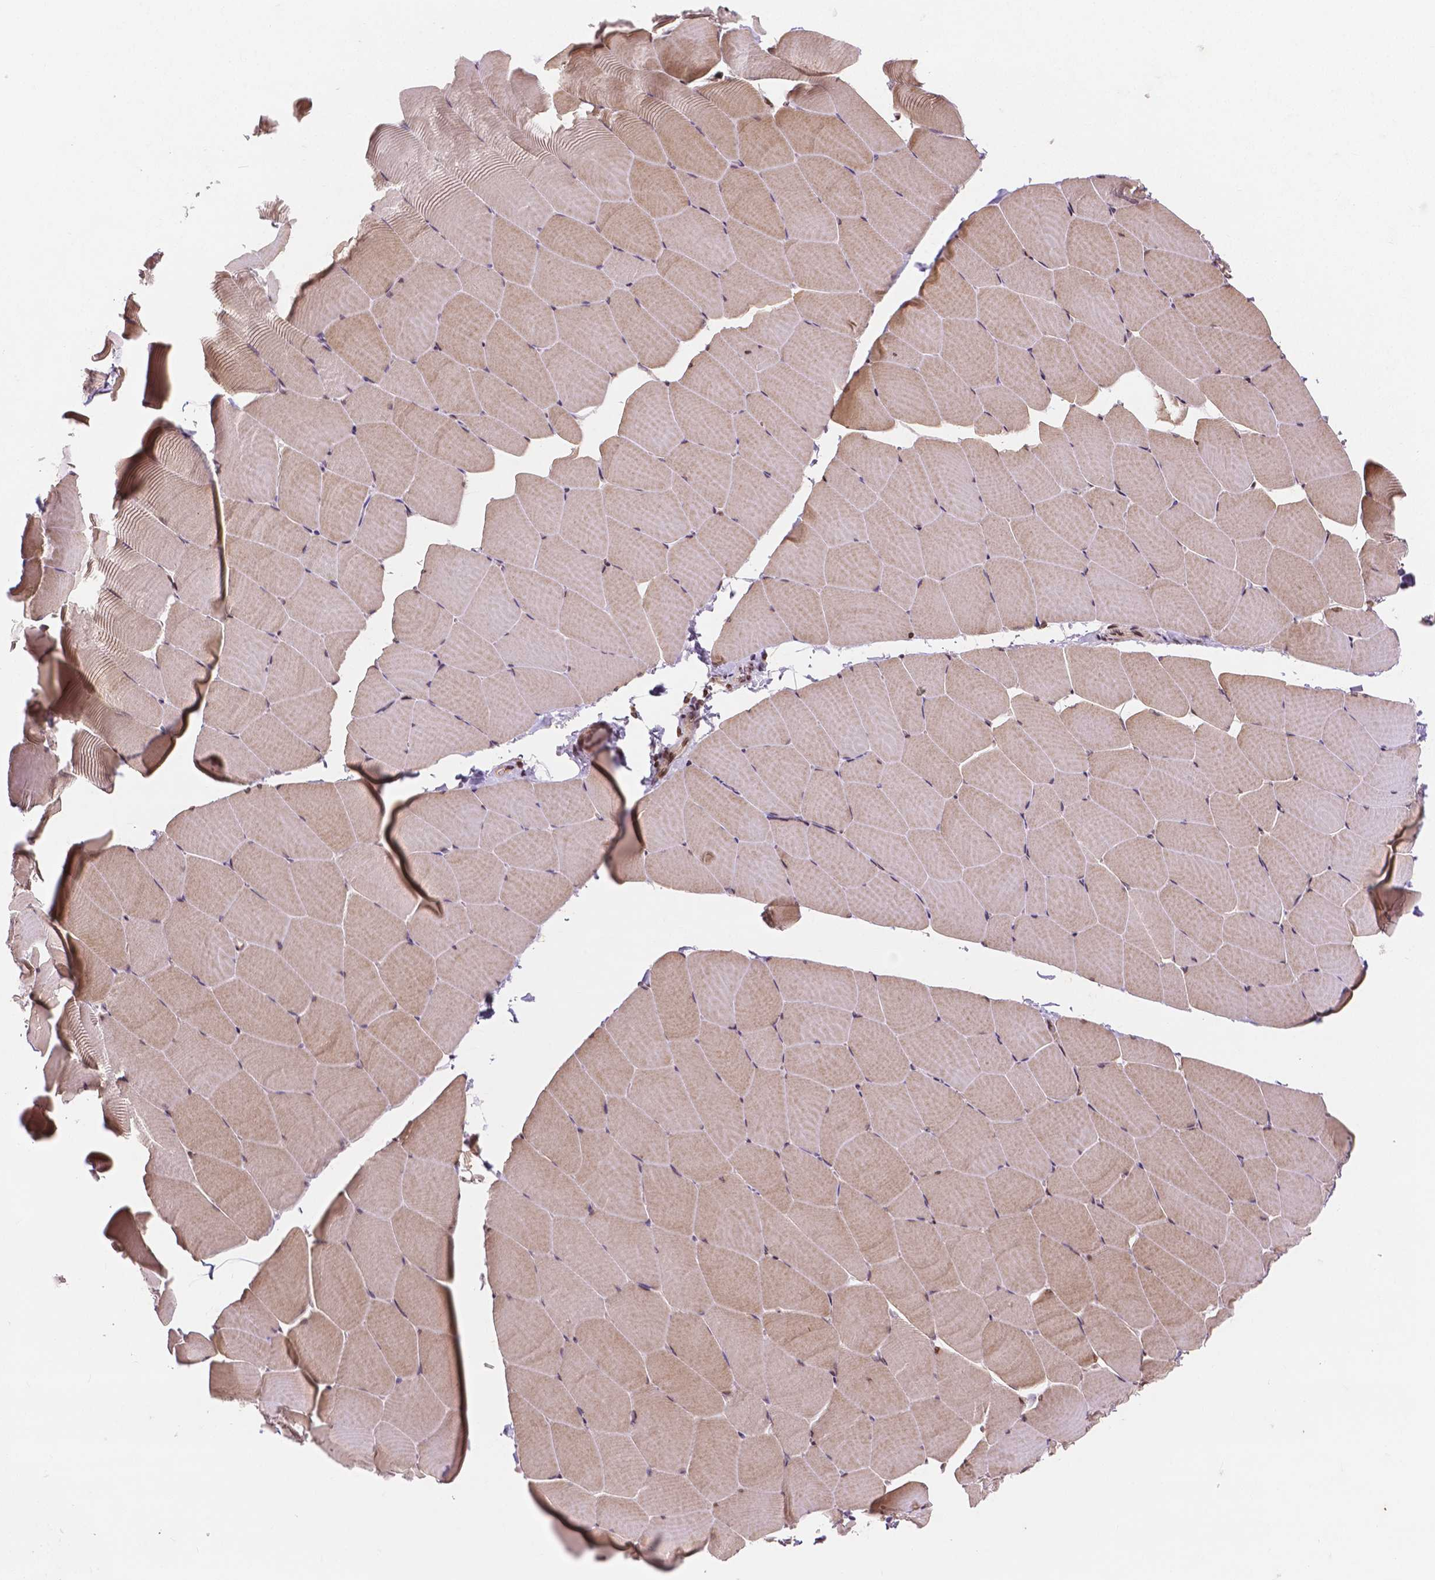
{"staining": {"intensity": "moderate", "quantity": ">75%", "location": "cytoplasmic/membranous,nuclear"}, "tissue": "skeletal muscle", "cell_type": "Myocytes", "image_type": "normal", "snomed": [{"axis": "morphology", "description": "Normal tissue, NOS"}, {"axis": "topography", "description": "Skeletal muscle"}], "caption": "A brown stain shows moderate cytoplasmic/membranous,nuclear positivity of a protein in myocytes of unremarkable skeletal muscle. The staining was performed using DAB to visualize the protein expression in brown, while the nuclei were stained in blue with hematoxylin (Magnification: 20x).", "gene": "PTPN18", "patient": {"sex": "male", "age": 25}}